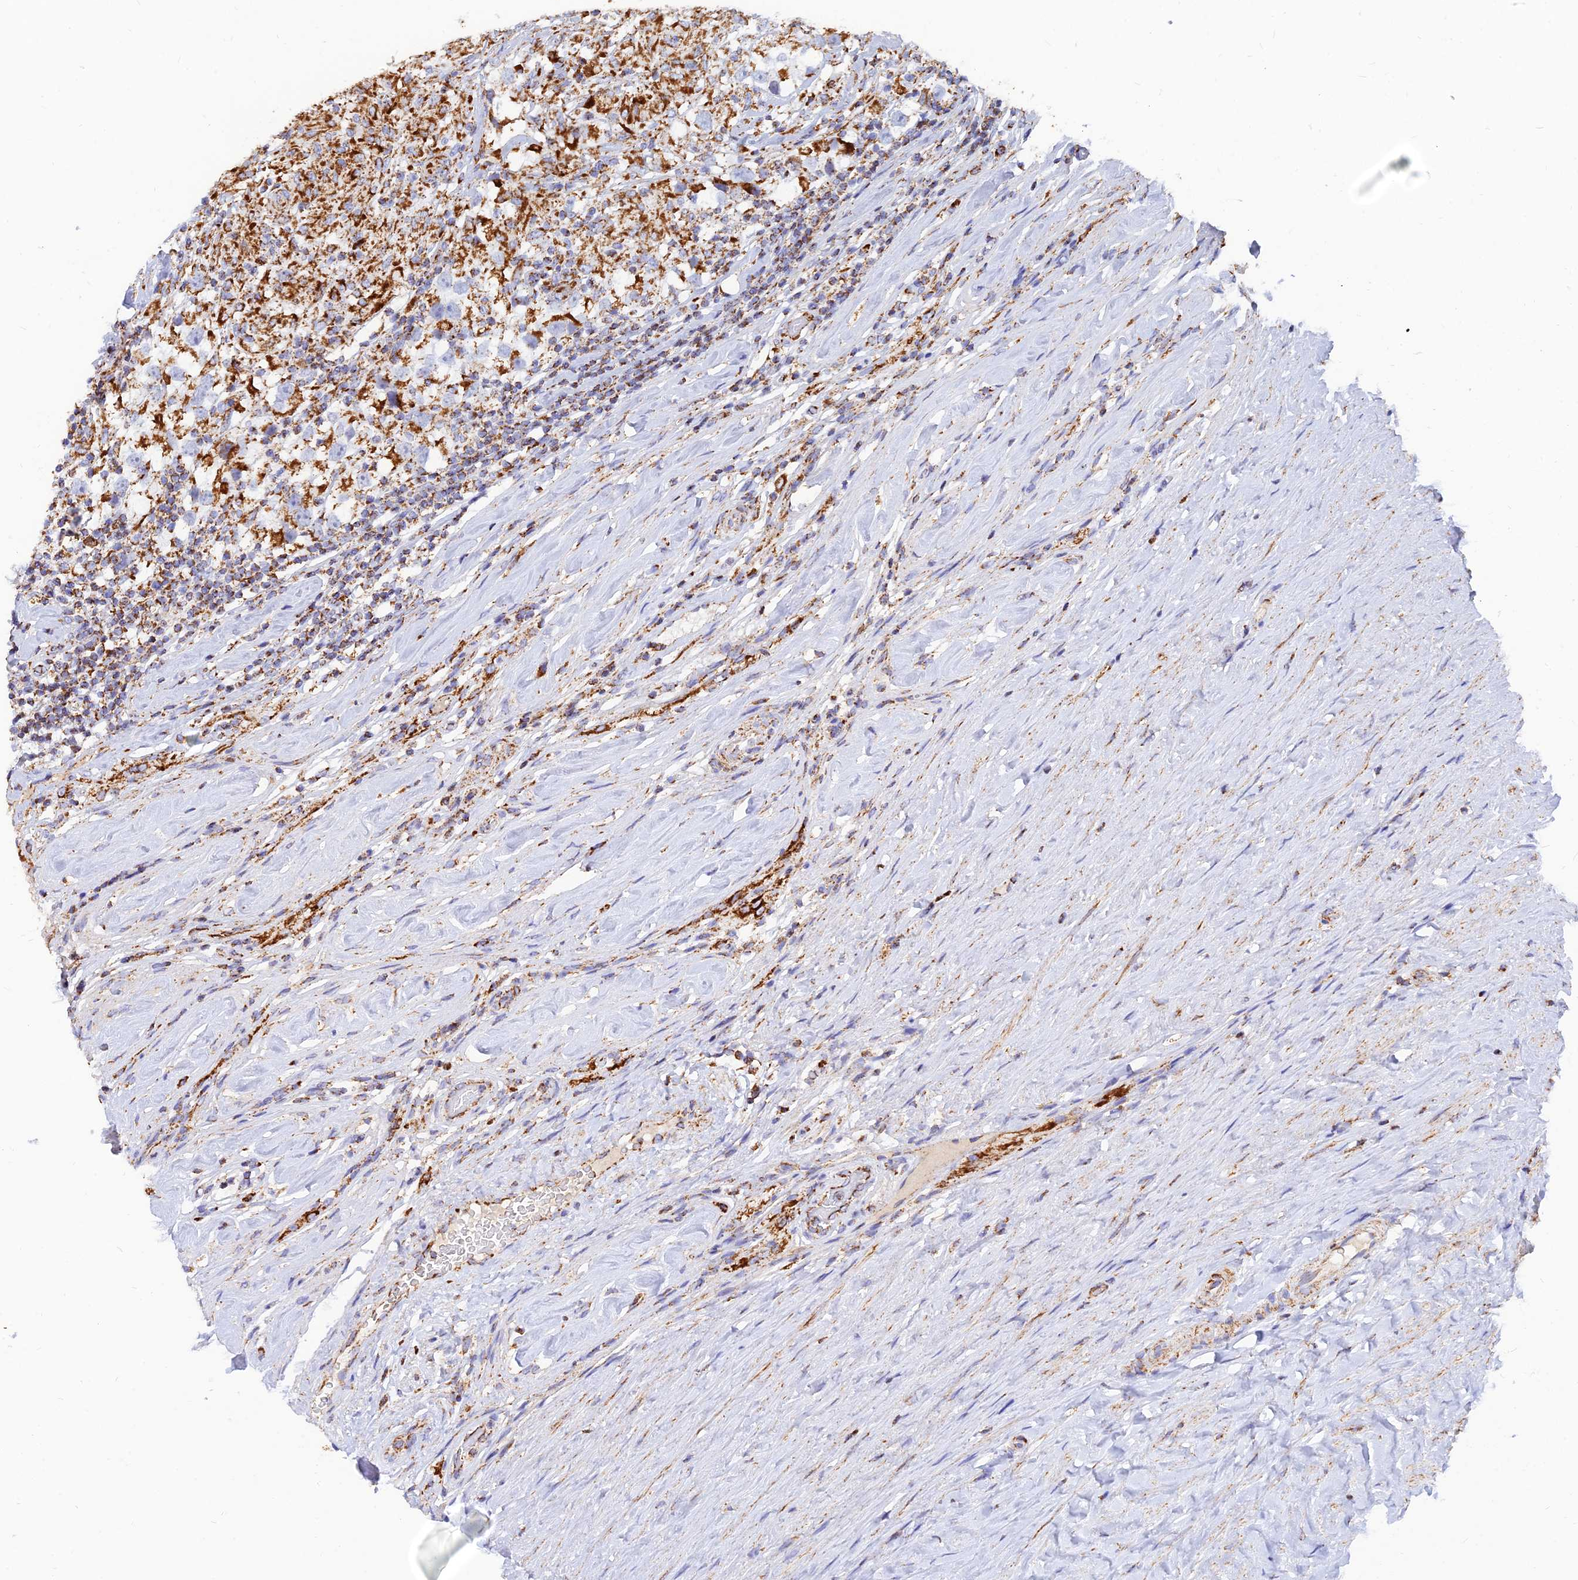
{"staining": {"intensity": "strong", "quantity": ">75%", "location": "cytoplasmic/membranous"}, "tissue": "testis cancer", "cell_type": "Tumor cells", "image_type": "cancer", "snomed": [{"axis": "morphology", "description": "Seminoma, NOS"}, {"axis": "topography", "description": "Testis"}], "caption": "The immunohistochemical stain highlights strong cytoplasmic/membranous expression in tumor cells of testis cancer (seminoma) tissue.", "gene": "NDUFB6", "patient": {"sex": "male", "age": 46}}